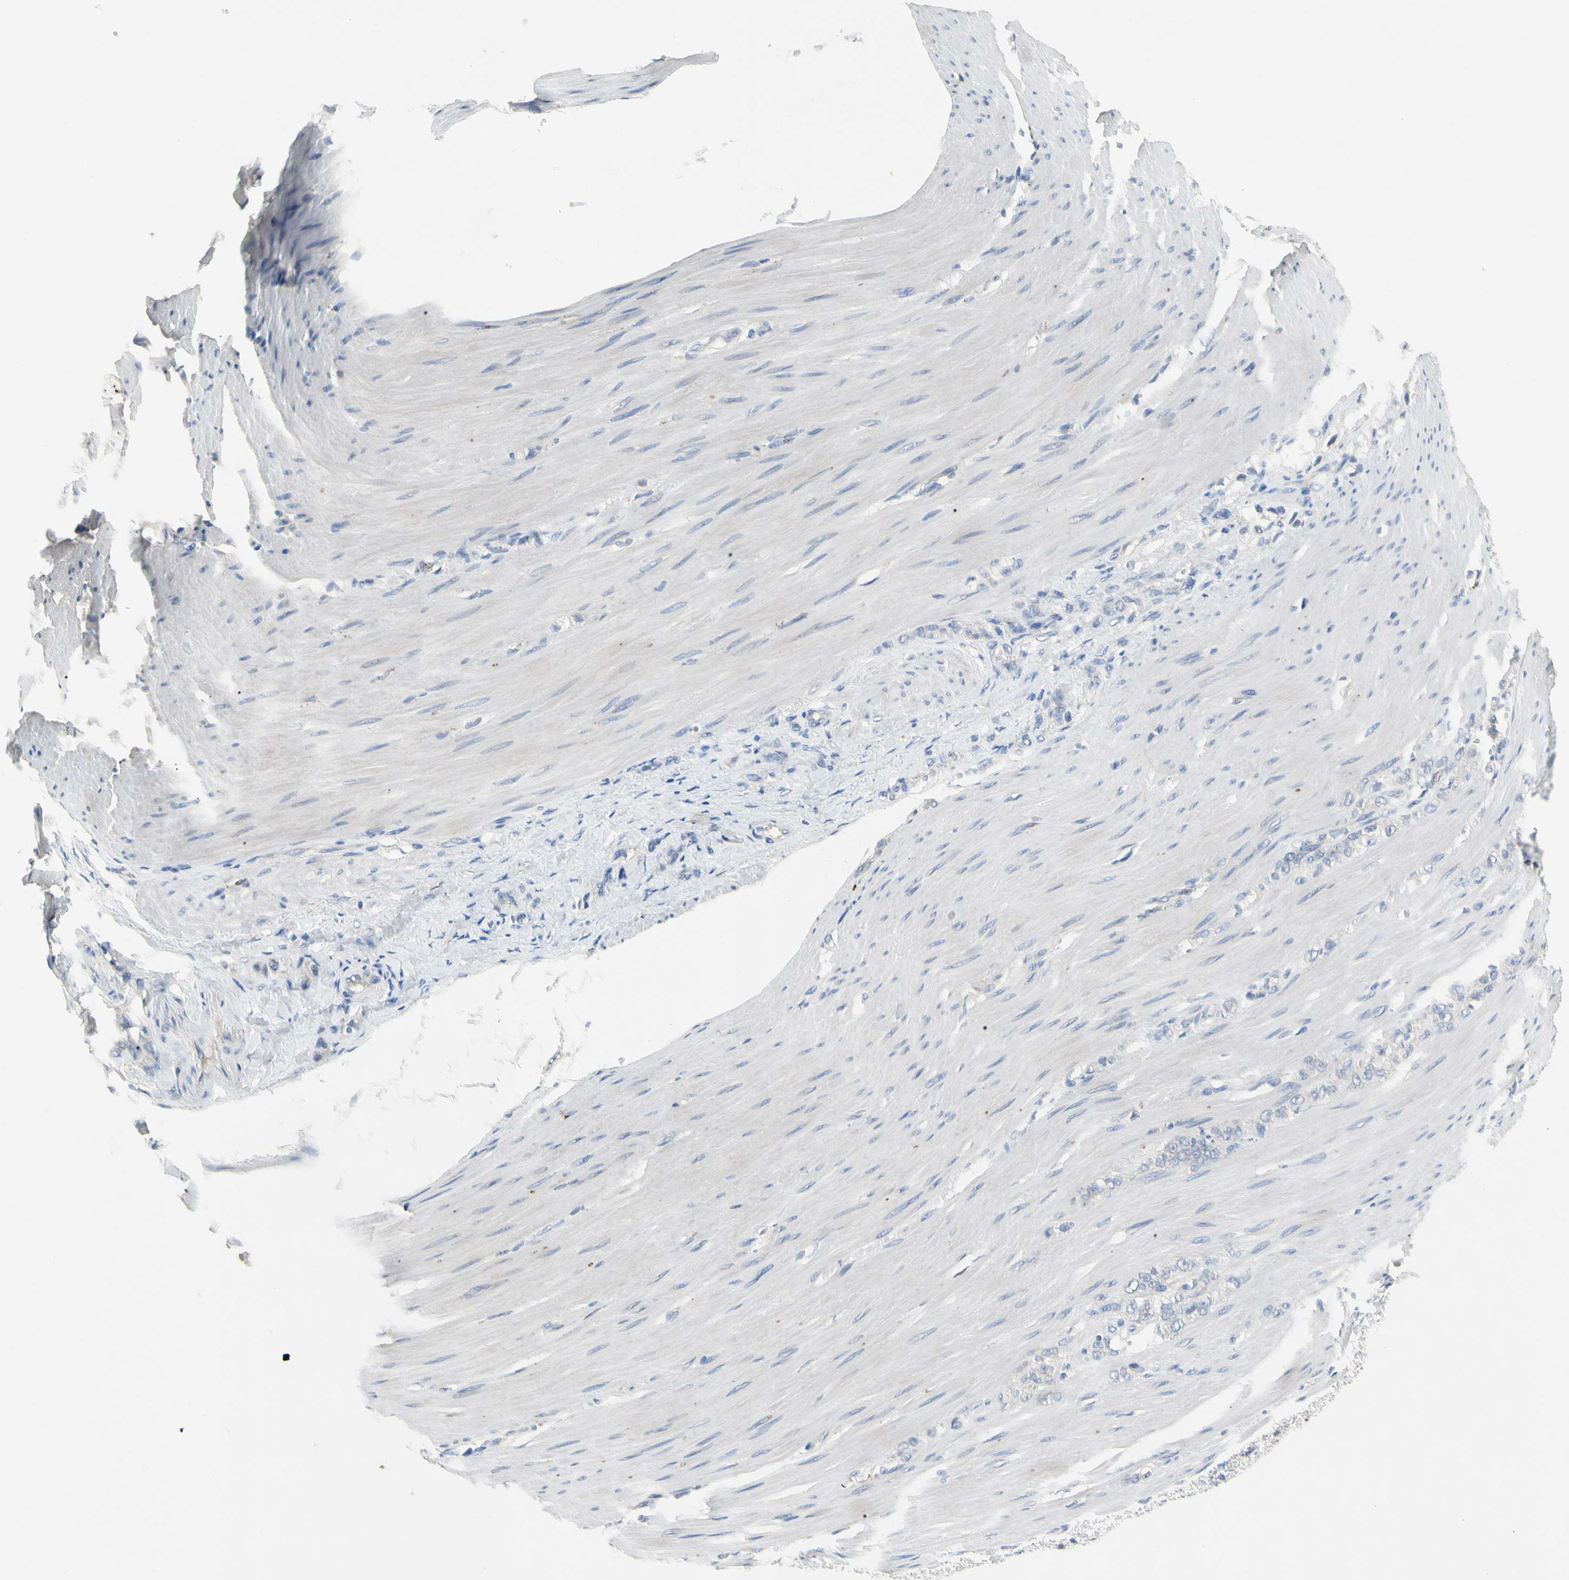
{"staining": {"intensity": "negative", "quantity": "none", "location": "none"}, "tissue": "stomach cancer", "cell_type": "Tumor cells", "image_type": "cancer", "snomed": [{"axis": "morphology", "description": "Adenocarcinoma, NOS"}, {"axis": "topography", "description": "Stomach"}], "caption": "Immunohistochemical staining of human stomach cancer demonstrates no significant positivity in tumor cells.", "gene": "RETSAT", "patient": {"sex": "male", "age": 82}}